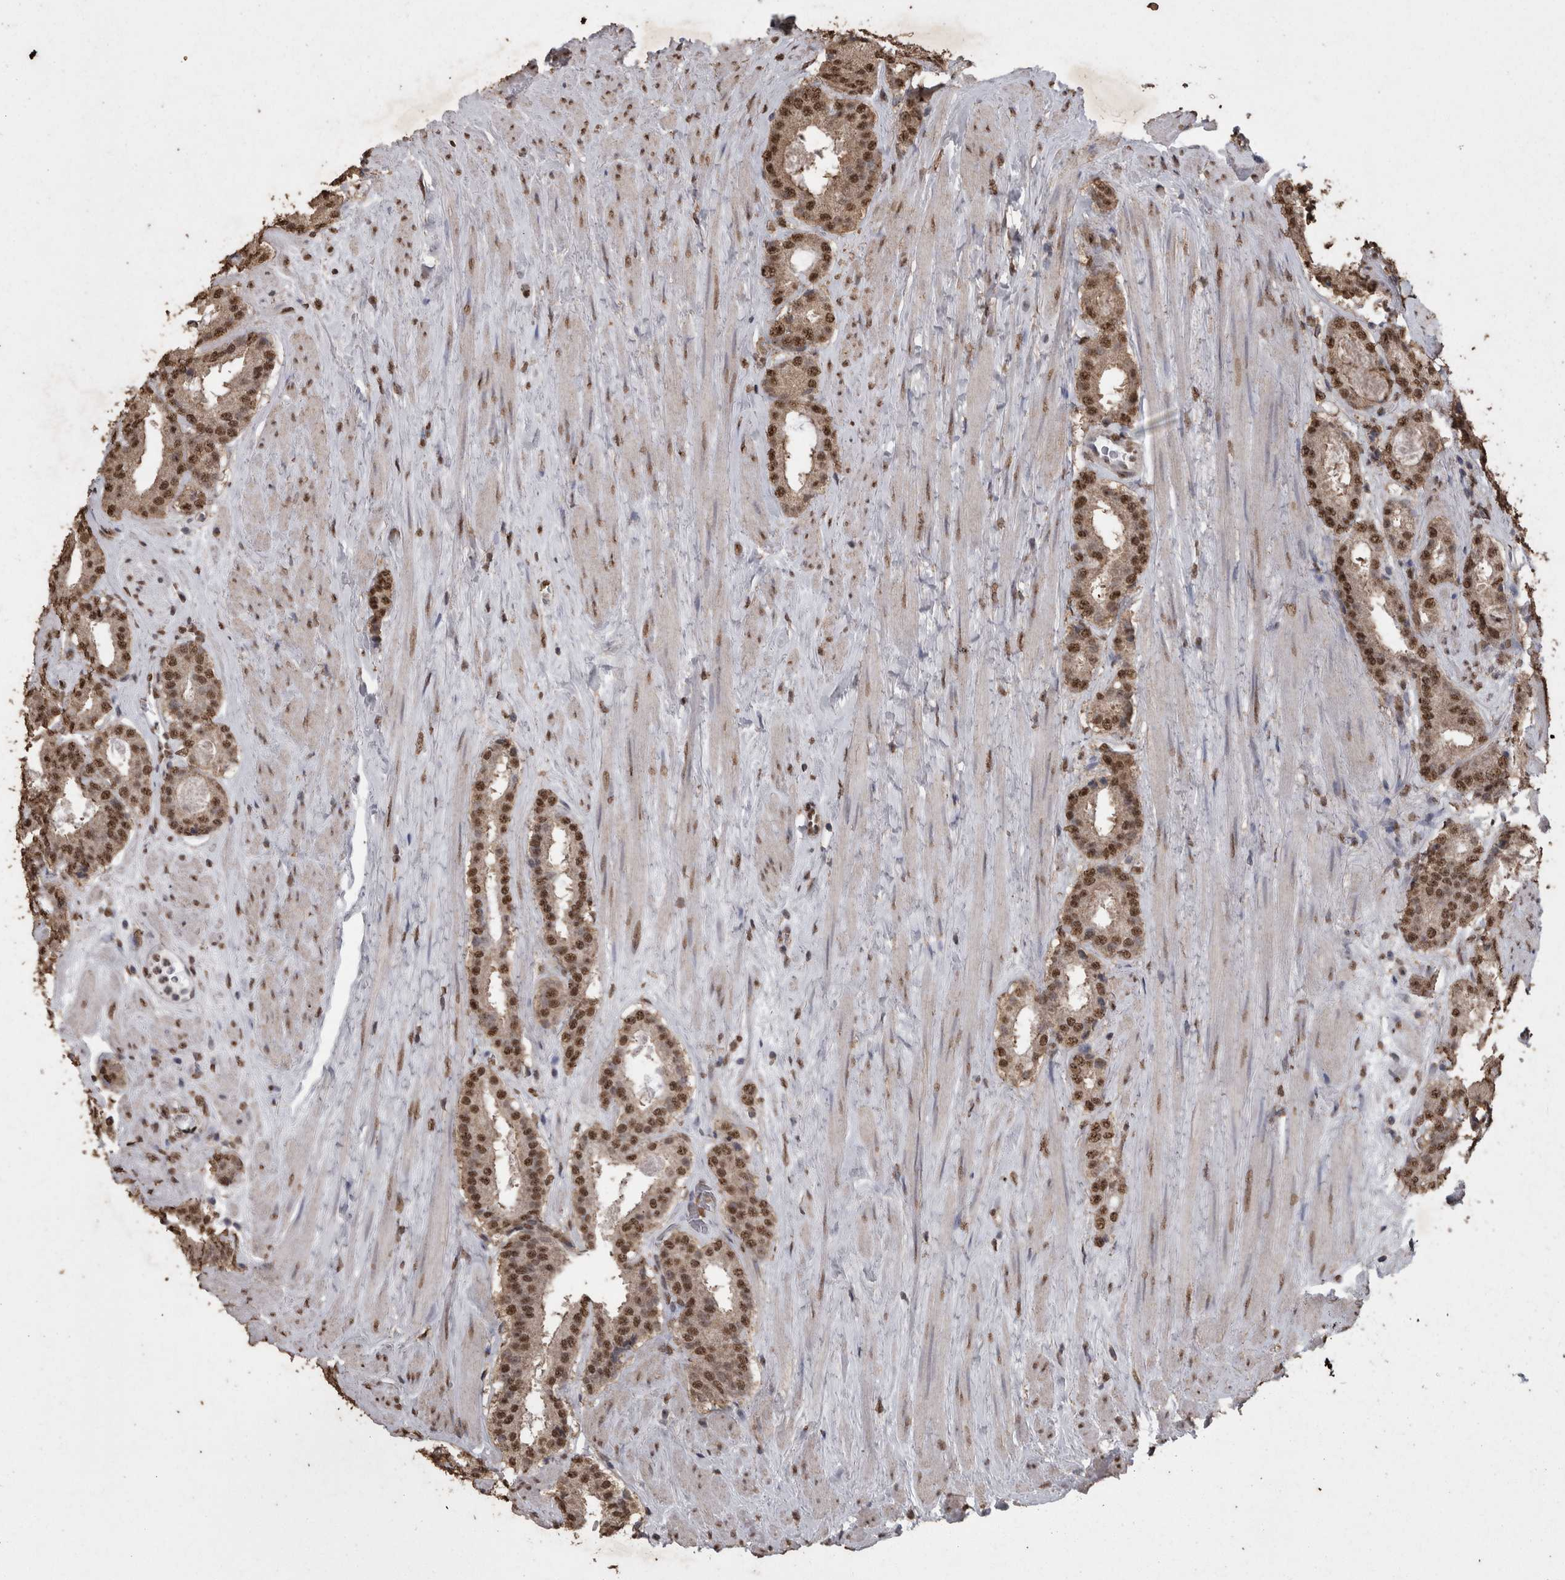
{"staining": {"intensity": "moderate", "quantity": ">75%", "location": "nuclear"}, "tissue": "prostate cancer", "cell_type": "Tumor cells", "image_type": "cancer", "snomed": [{"axis": "morphology", "description": "Adenocarcinoma, Low grade"}, {"axis": "topography", "description": "Prostate"}], "caption": "A medium amount of moderate nuclear positivity is present in approximately >75% of tumor cells in prostate cancer tissue.", "gene": "SMAD7", "patient": {"sex": "male", "age": 69}}